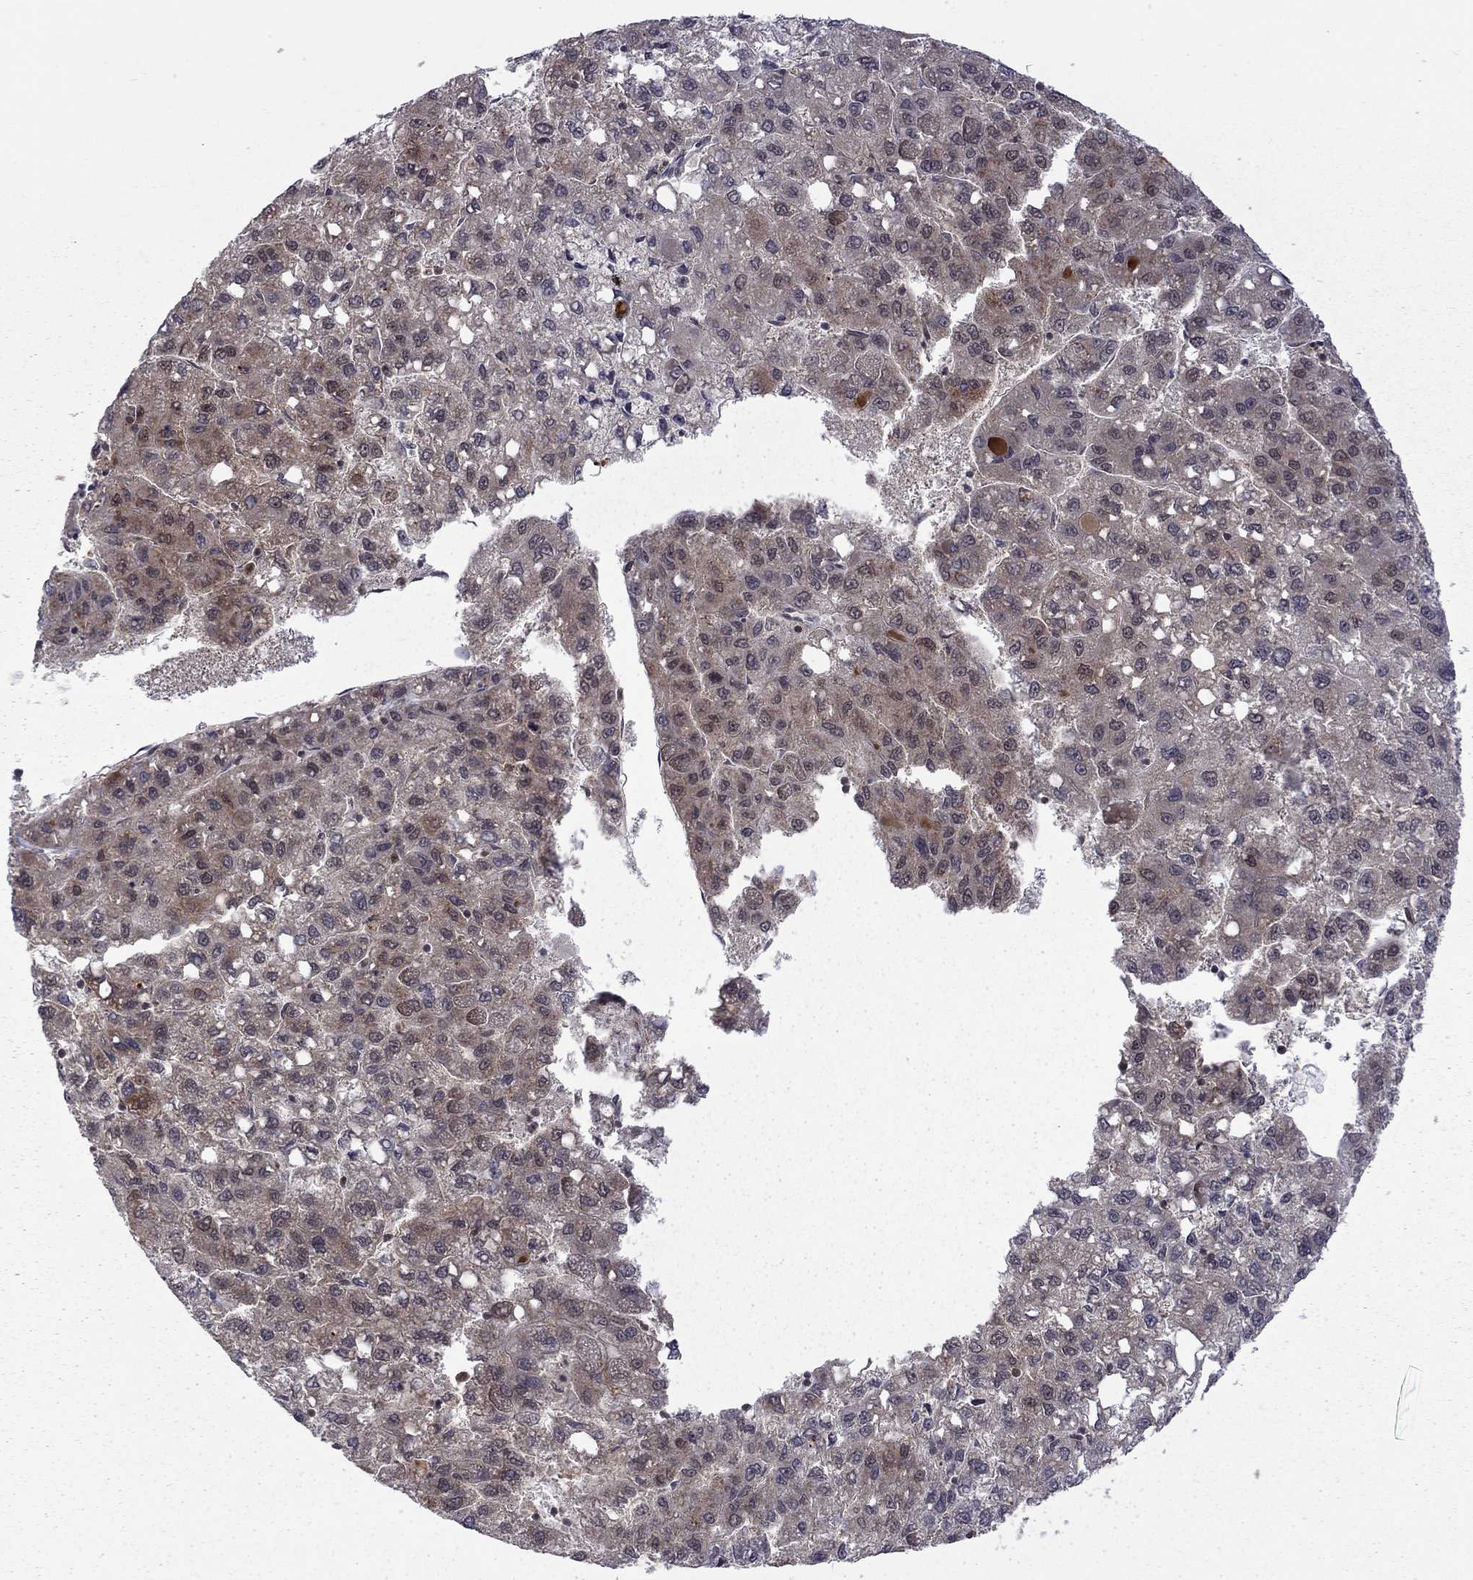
{"staining": {"intensity": "moderate", "quantity": "<25%", "location": "cytoplasmic/membranous"}, "tissue": "liver cancer", "cell_type": "Tumor cells", "image_type": "cancer", "snomed": [{"axis": "morphology", "description": "Carcinoma, Hepatocellular, NOS"}, {"axis": "topography", "description": "Liver"}], "caption": "Moderate cytoplasmic/membranous expression is present in approximately <25% of tumor cells in liver cancer.", "gene": "NAA50", "patient": {"sex": "female", "age": 82}}